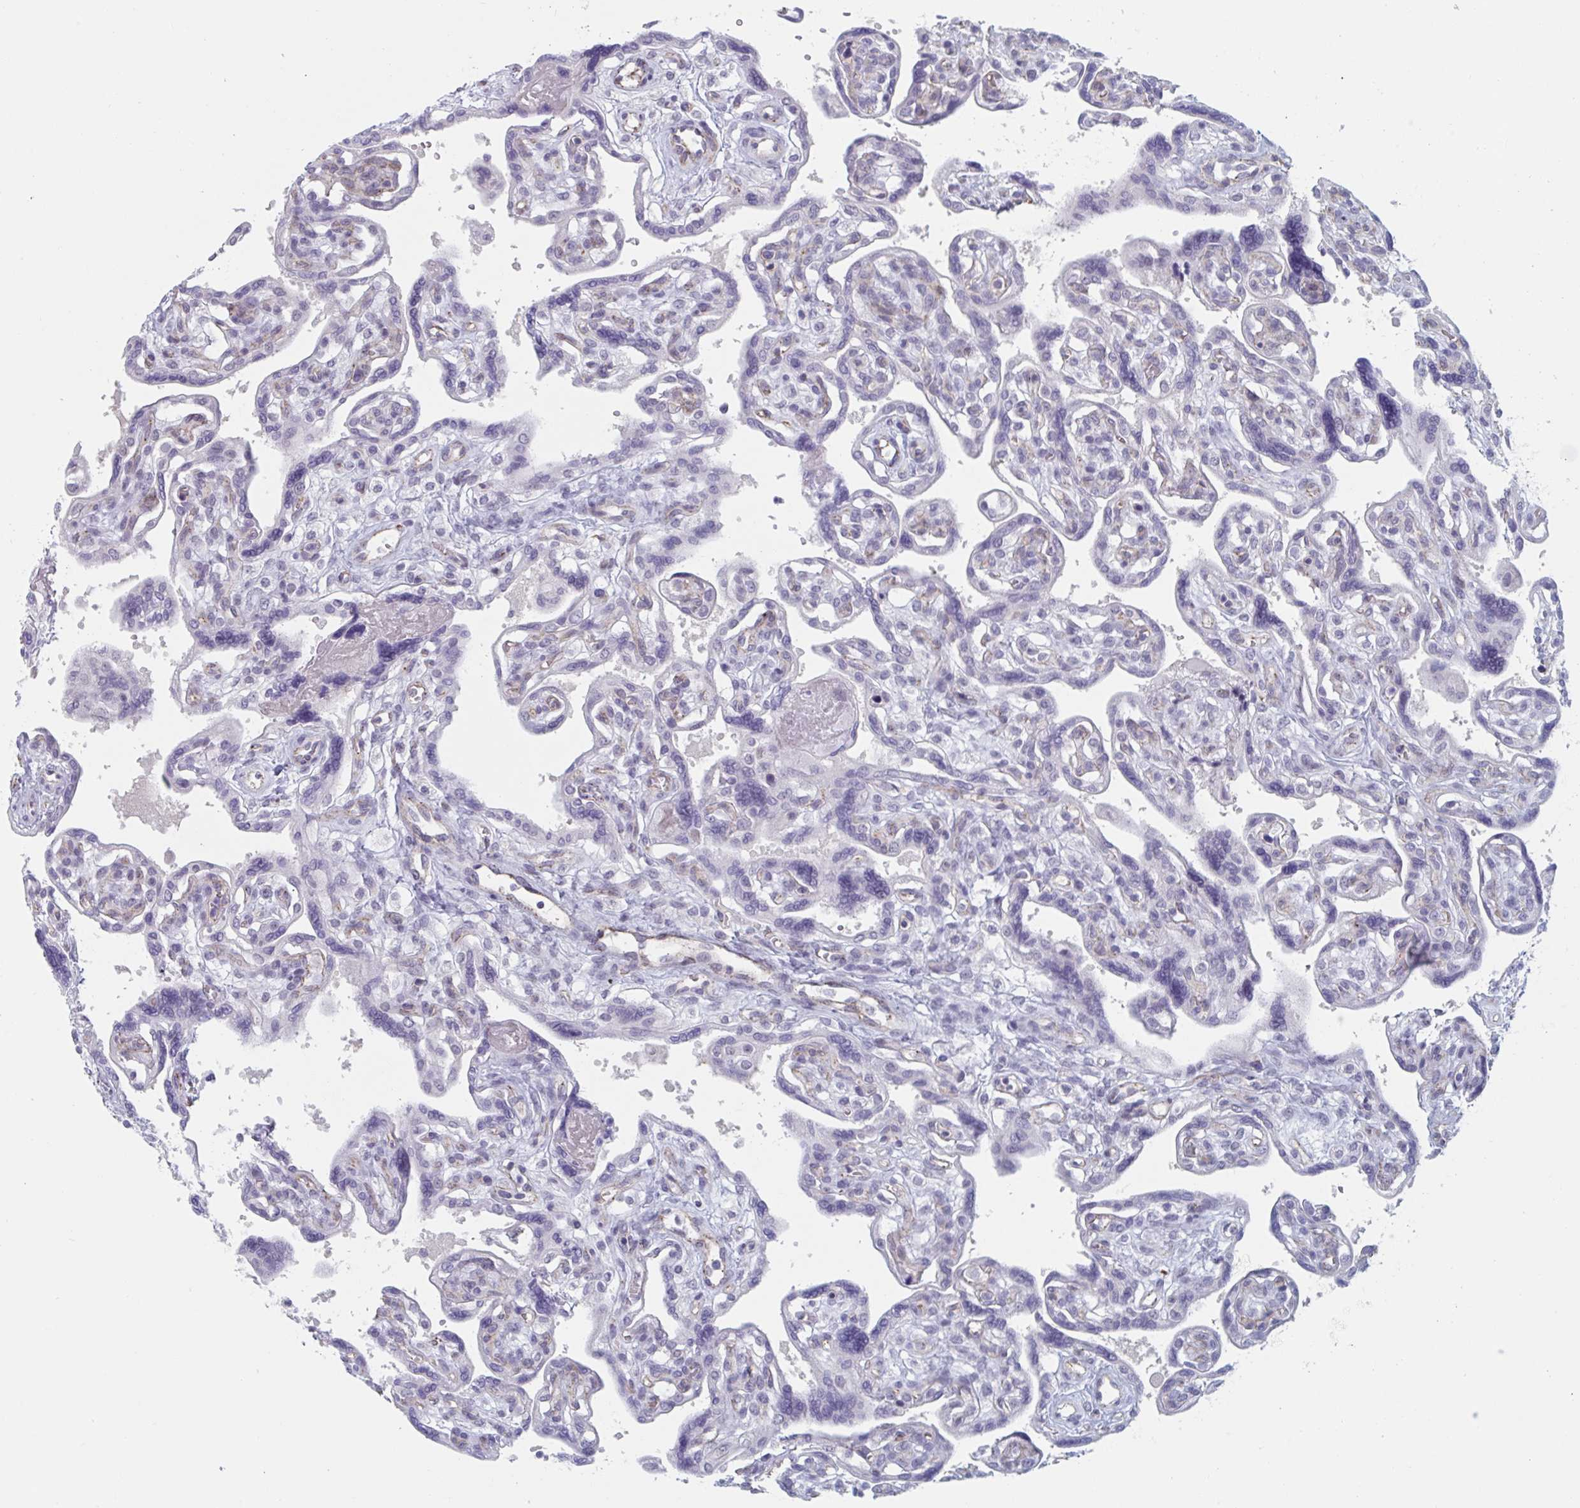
{"staining": {"intensity": "negative", "quantity": "none", "location": "none"}, "tissue": "placenta", "cell_type": "Decidual cells", "image_type": "normal", "snomed": [{"axis": "morphology", "description": "Normal tissue, NOS"}, {"axis": "topography", "description": "Placenta"}], "caption": "Placenta was stained to show a protein in brown. There is no significant staining in decidual cells. (Stains: DAB IHC with hematoxylin counter stain, Microscopy: brightfield microscopy at high magnification).", "gene": "FOXA1", "patient": {"sex": "female", "age": 39}}